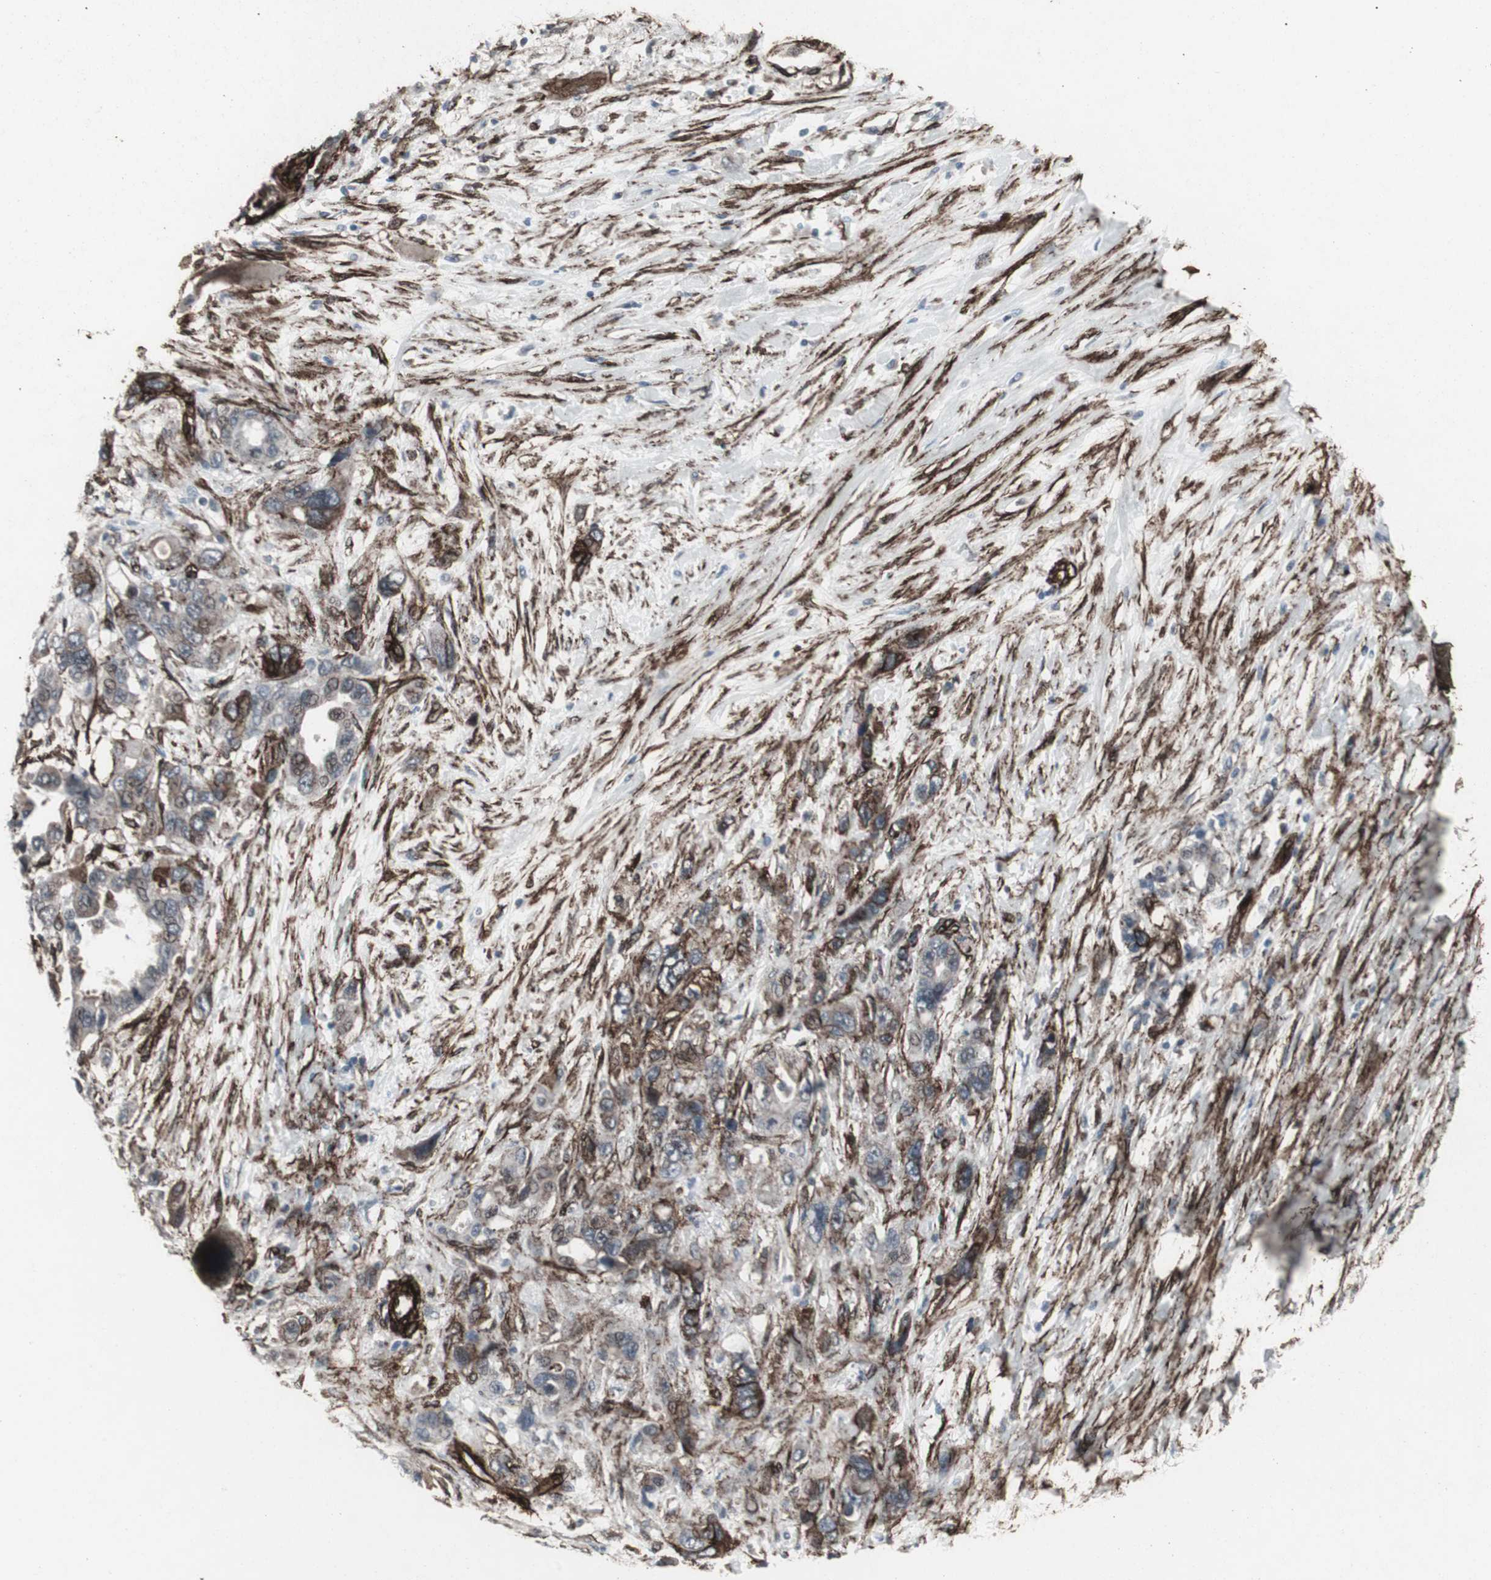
{"staining": {"intensity": "negative", "quantity": "none", "location": "none"}, "tissue": "pancreatic cancer", "cell_type": "Tumor cells", "image_type": "cancer", "snomed": [{"axis": "morphology", "description": "Adenocarcinoma, NOS"}, {"axis": "topography", "description": "Pancreas"}], "caption": "Tumor cells are negative for brown protein staining in adenocarcinoma (pancreatic). (DAB (3,3'-diaminobenzidine) immunohistochemistry (IHC), high magnification).", "gene": "PDGFA", "patient": {"sex": "male", "age": 46}}